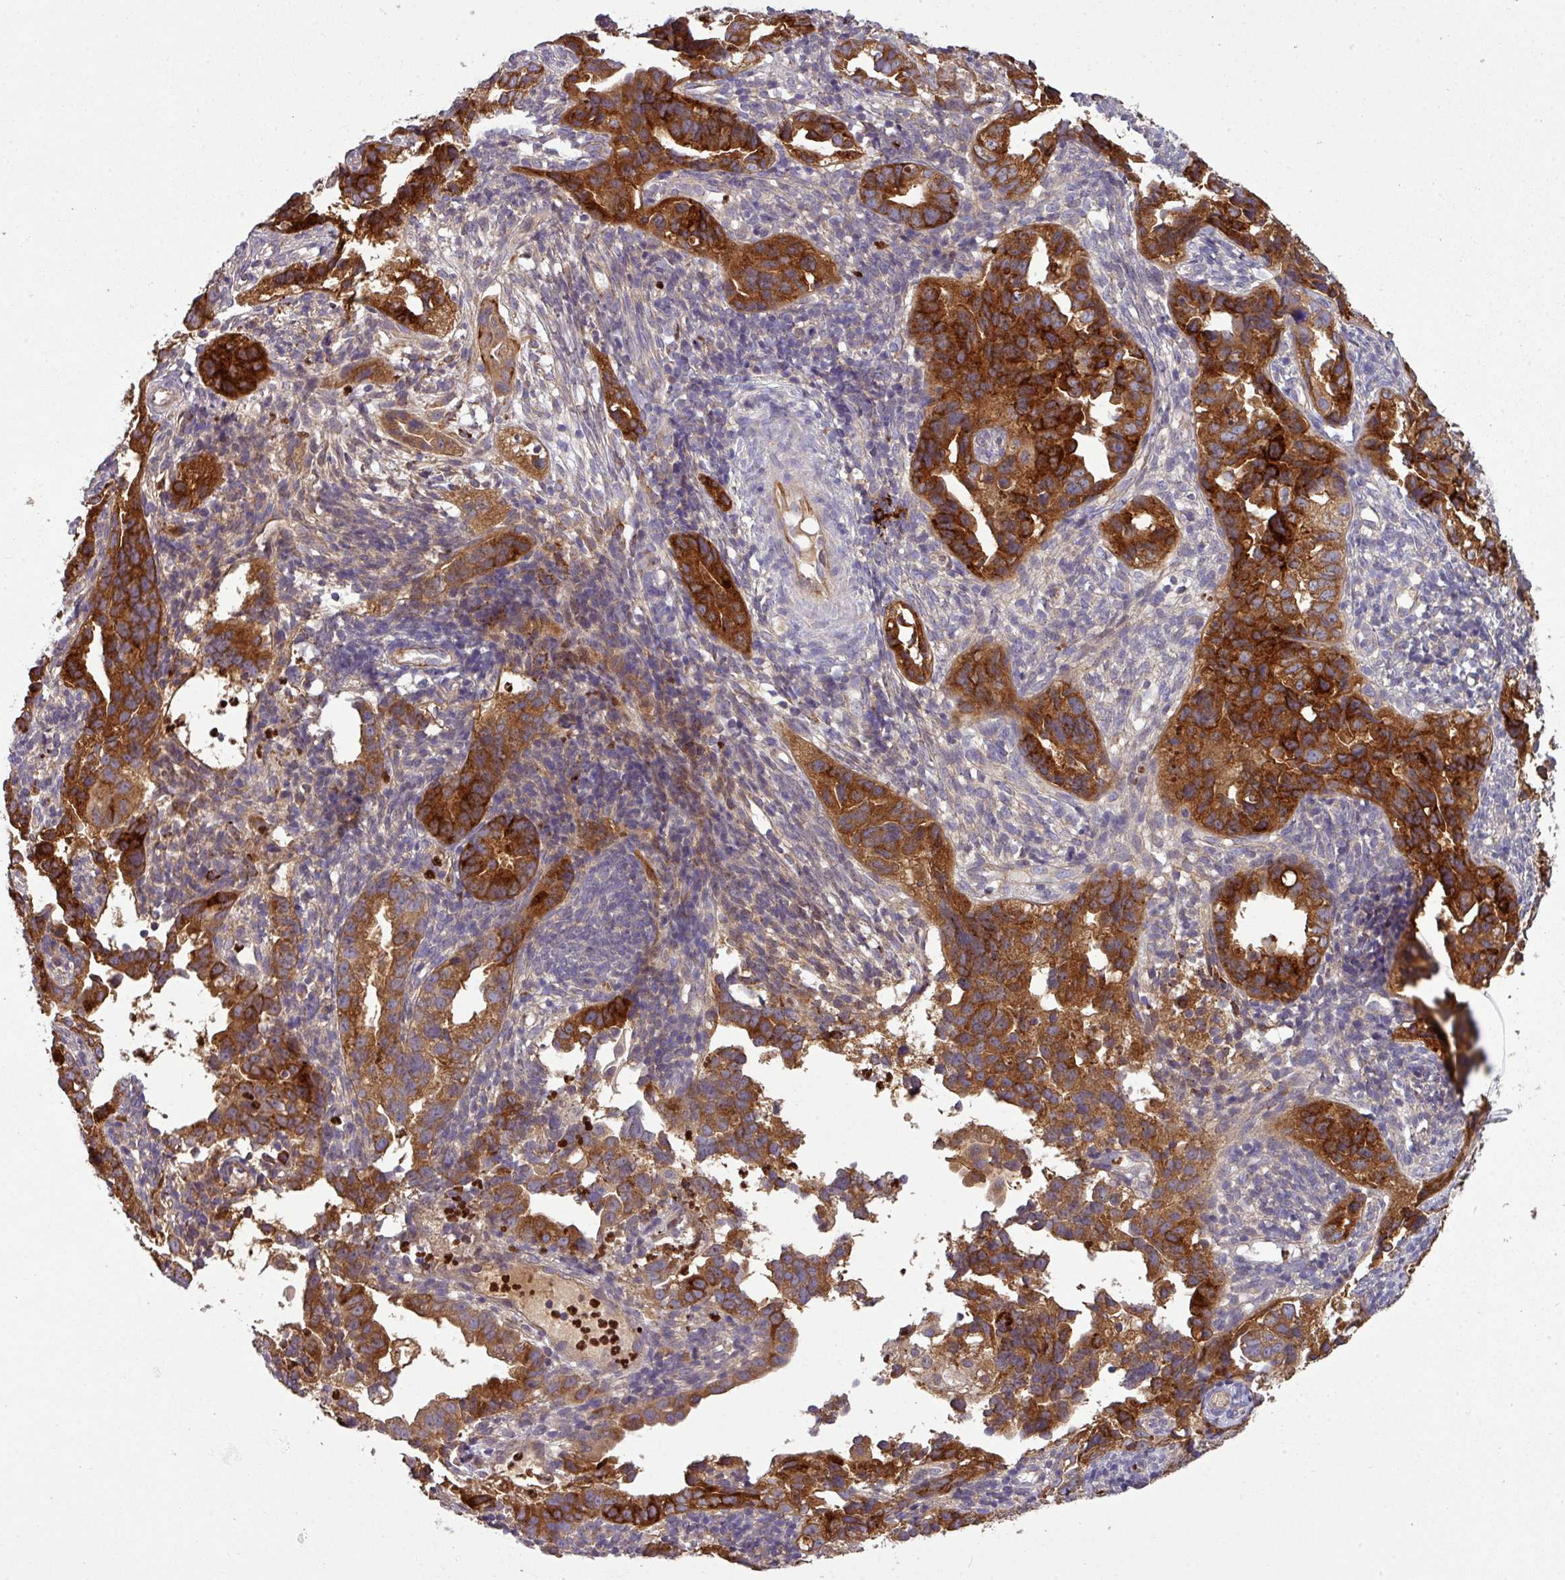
{"staining": {"intensity": "strong", "quantity": ">75%", "location": "cytoplasmic/membranous"}, "tissue": "endometrial cancer", "cell_type": "Tumor cells", "image_type": "cancer", "snomed": [{"axis": "morphology", "description": "Adenocarcinoma, NOS"}, {"axis": "topography", "description": "Endometrium"}], "caption": "A histopathology image of endometrial cancer (adenocarcinoma) stained for a protein exhibits strong cytoplasmic/membranous brown staining in tumor cells.", "gene": "PAPLN", "patient": {"sex": "female", "age": 57}}